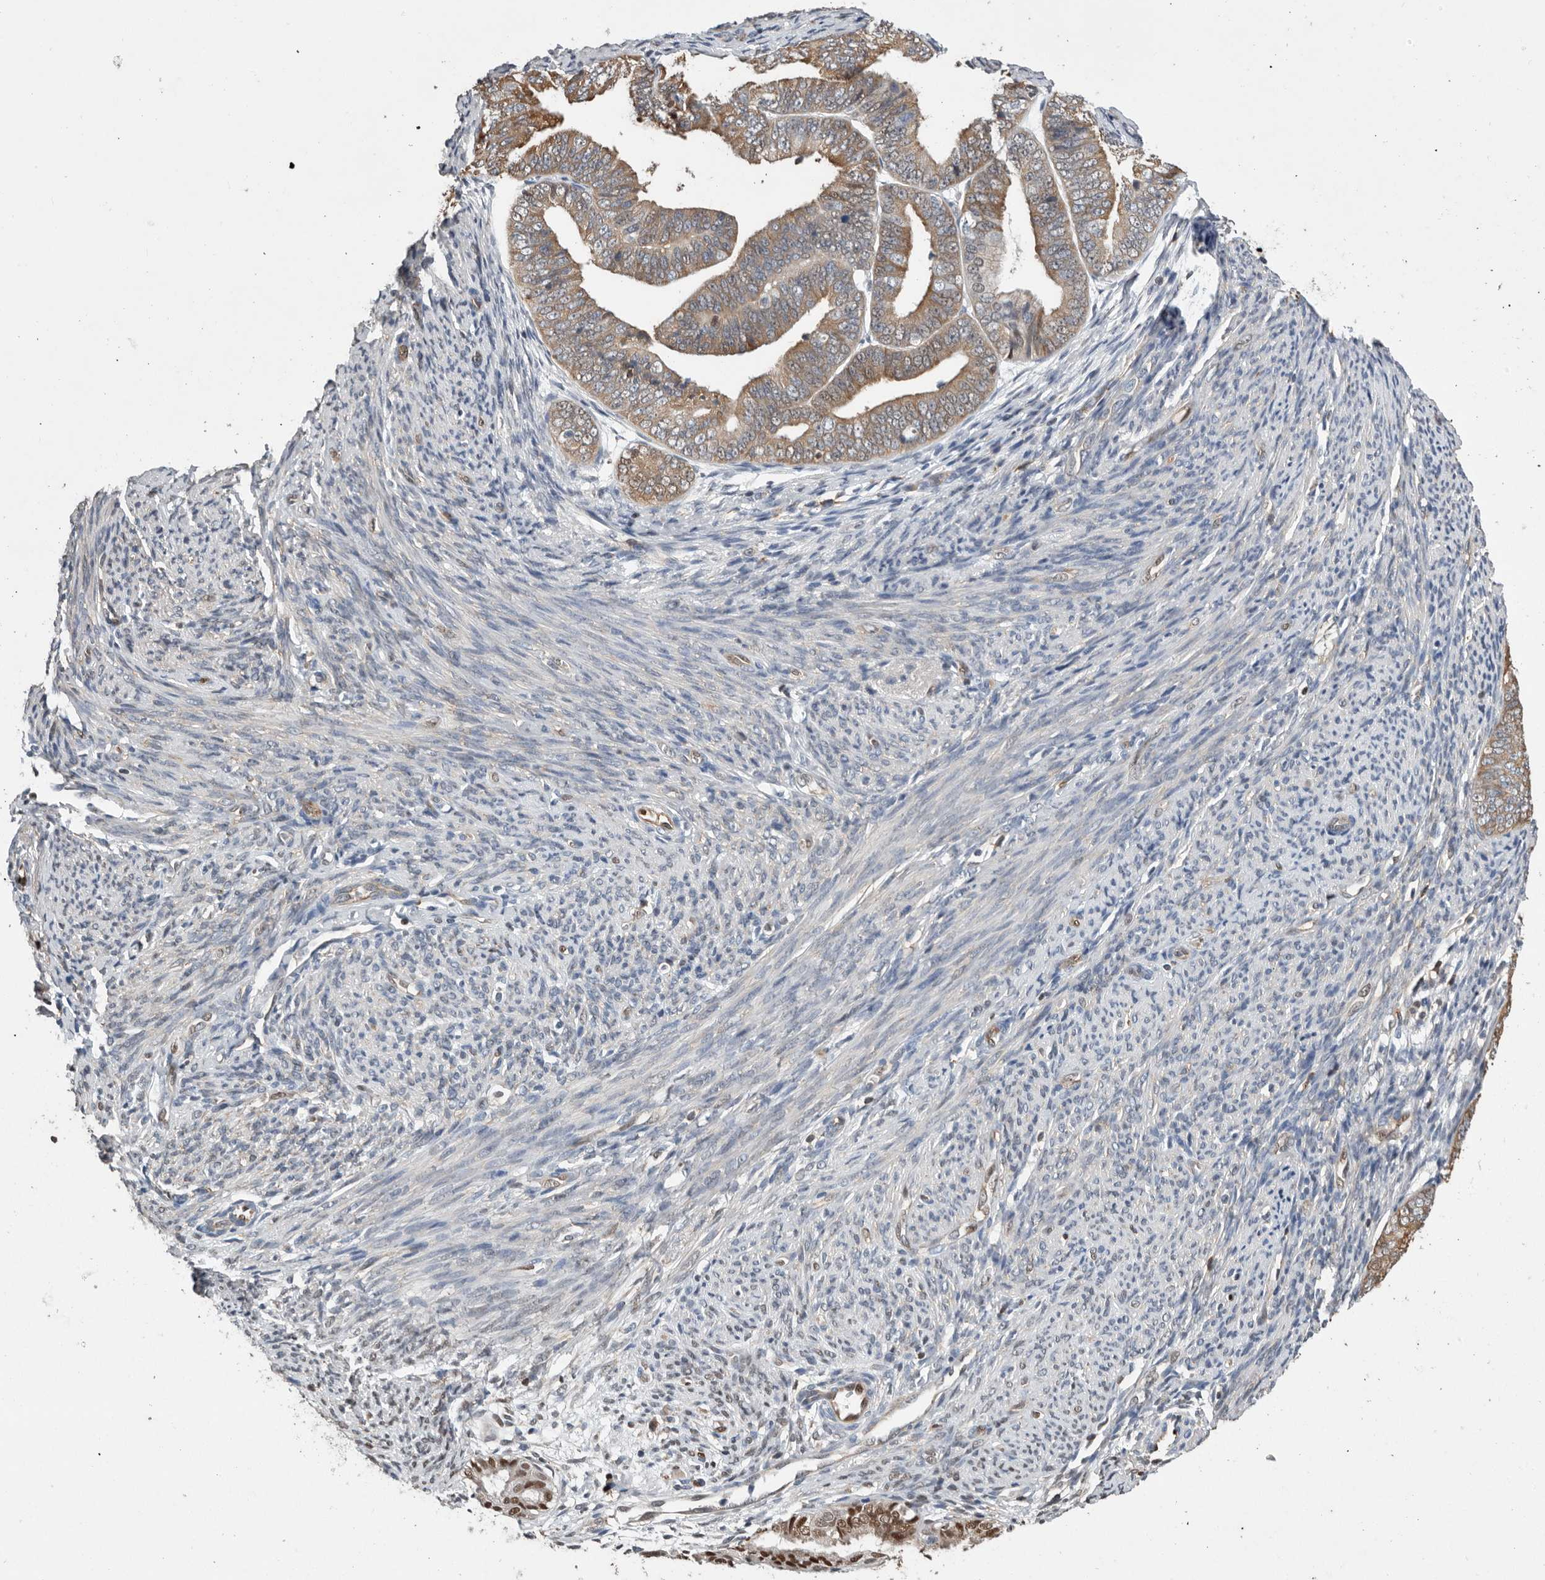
{"staining": {"intensity": "moderate", "quantity": "25%-75%", "location": "cytoplasmic/membranous,nuclear"}, "tissue": "endometrial cancer", "cell_type": "Tumor cells", "image_type": "cancer", "snomed": [{"axis": "morphology", "description": "Adenocarcinoma, NOS"}, {"axis": "topography", "description": "Endometrium"}], "caption": "Endometrial adenocarcinoma was stained to show a protein in brown. There is medium levels of moderate cytoplasmic/membranous and nuclear expression in approximately 25%-75% of tumor cells.", "gene": "PDCD4", "patient": {"sex": "female", "age": 63}}